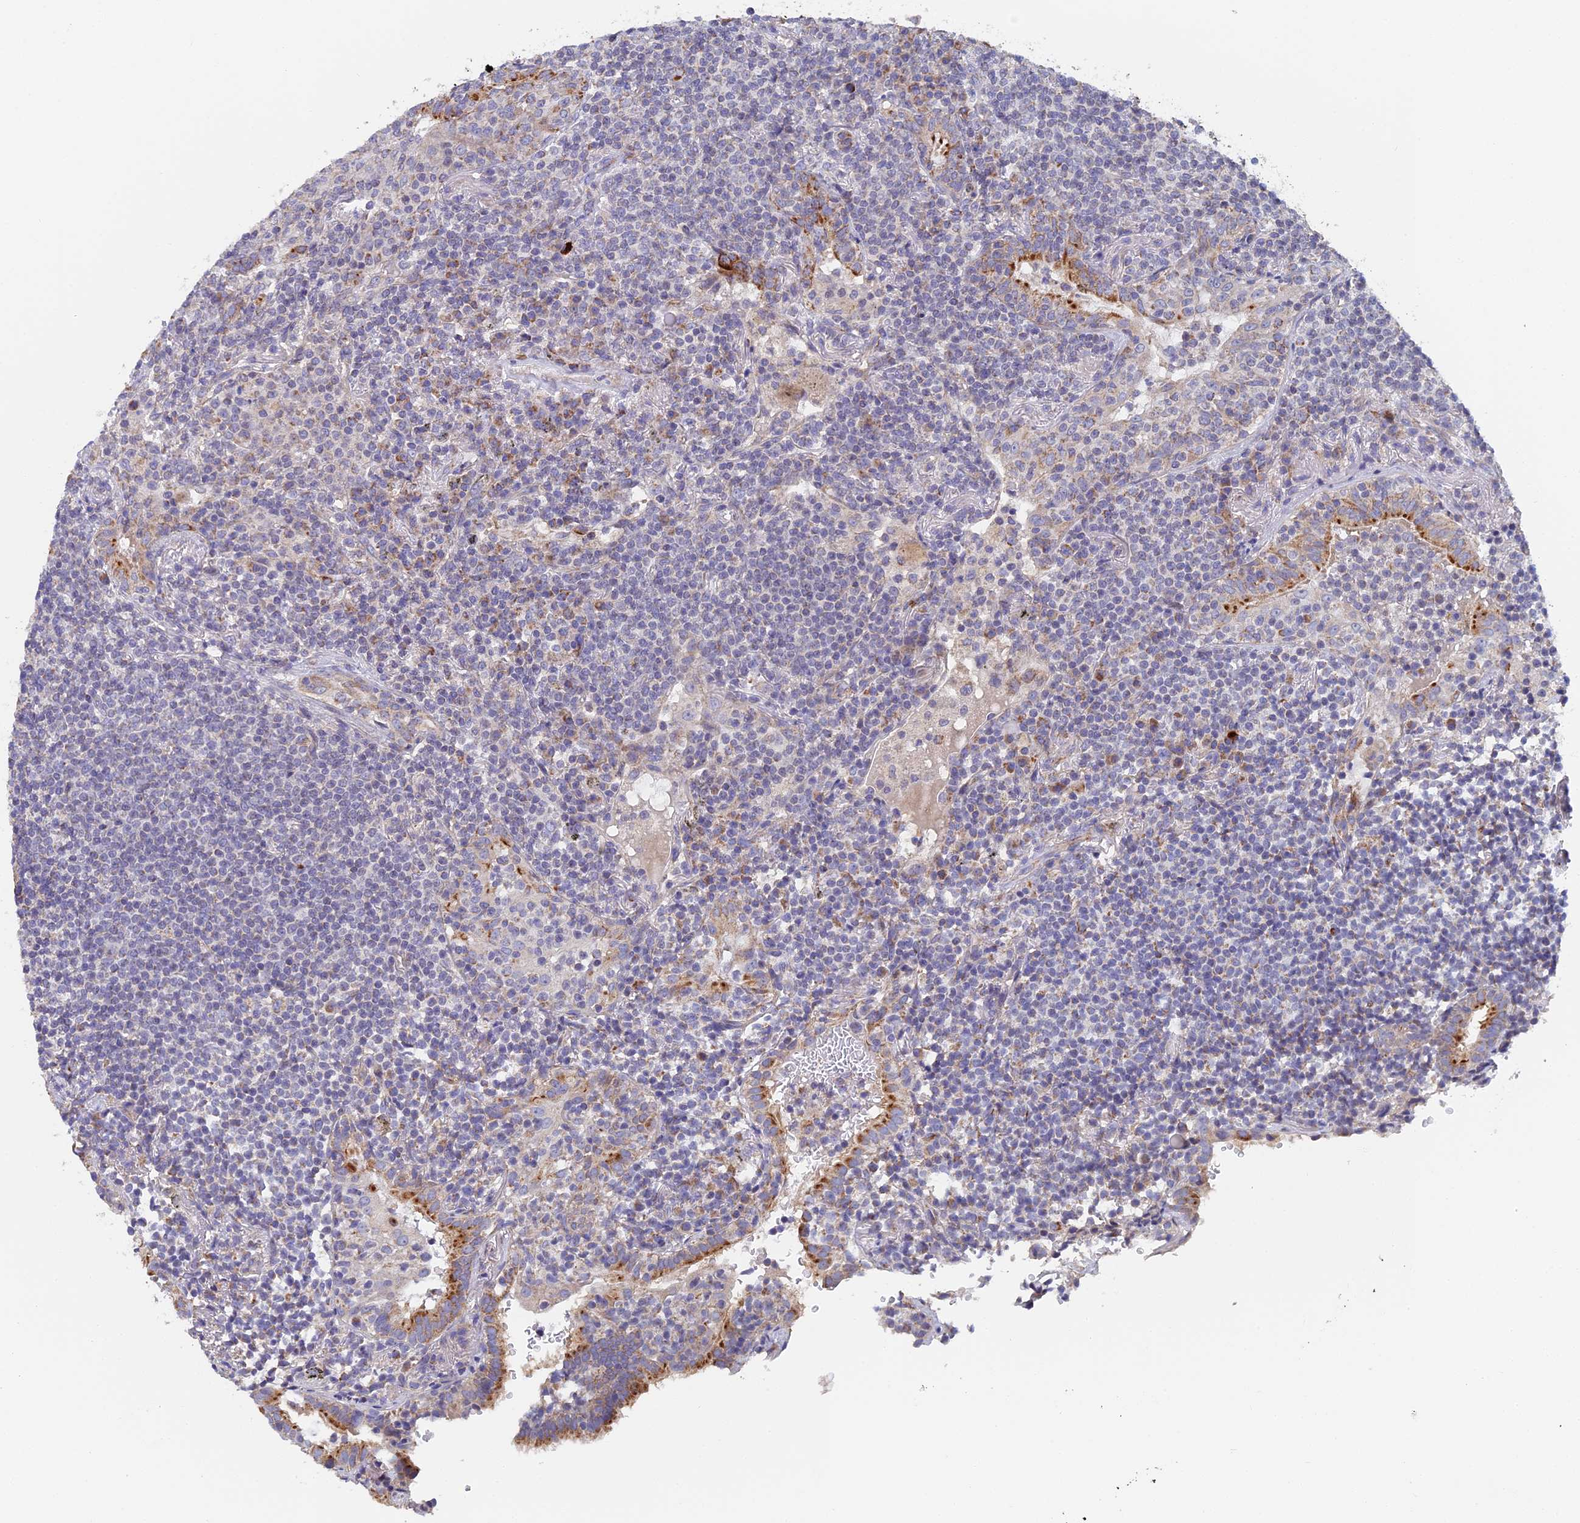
{"staining": {"intensity": "moderate", "quantity": "<25%", "location": "cytoplasmic/membranous"}, "tissue": "lymphoma", "cell_type": "Tumor cells", "image_type": "cancer", "snomed": [{"axis": "morphology", "description": "Malignant lymphoma, non-Hodgkin's type, Low grade"}, {"axis": "topography", "description": "Lung"}], "caption": "Lymphoma stained with immunohistochemistry shows moderate cytoplasmic/membranous expression in approximately <25% of tumor cells. (DAB (3,3'-diaminobenzidine) = brown stain, brightfield microscopy at high magnification).", "gene": "ECSIT", "patient": {"sex": "female", "age": 71}}